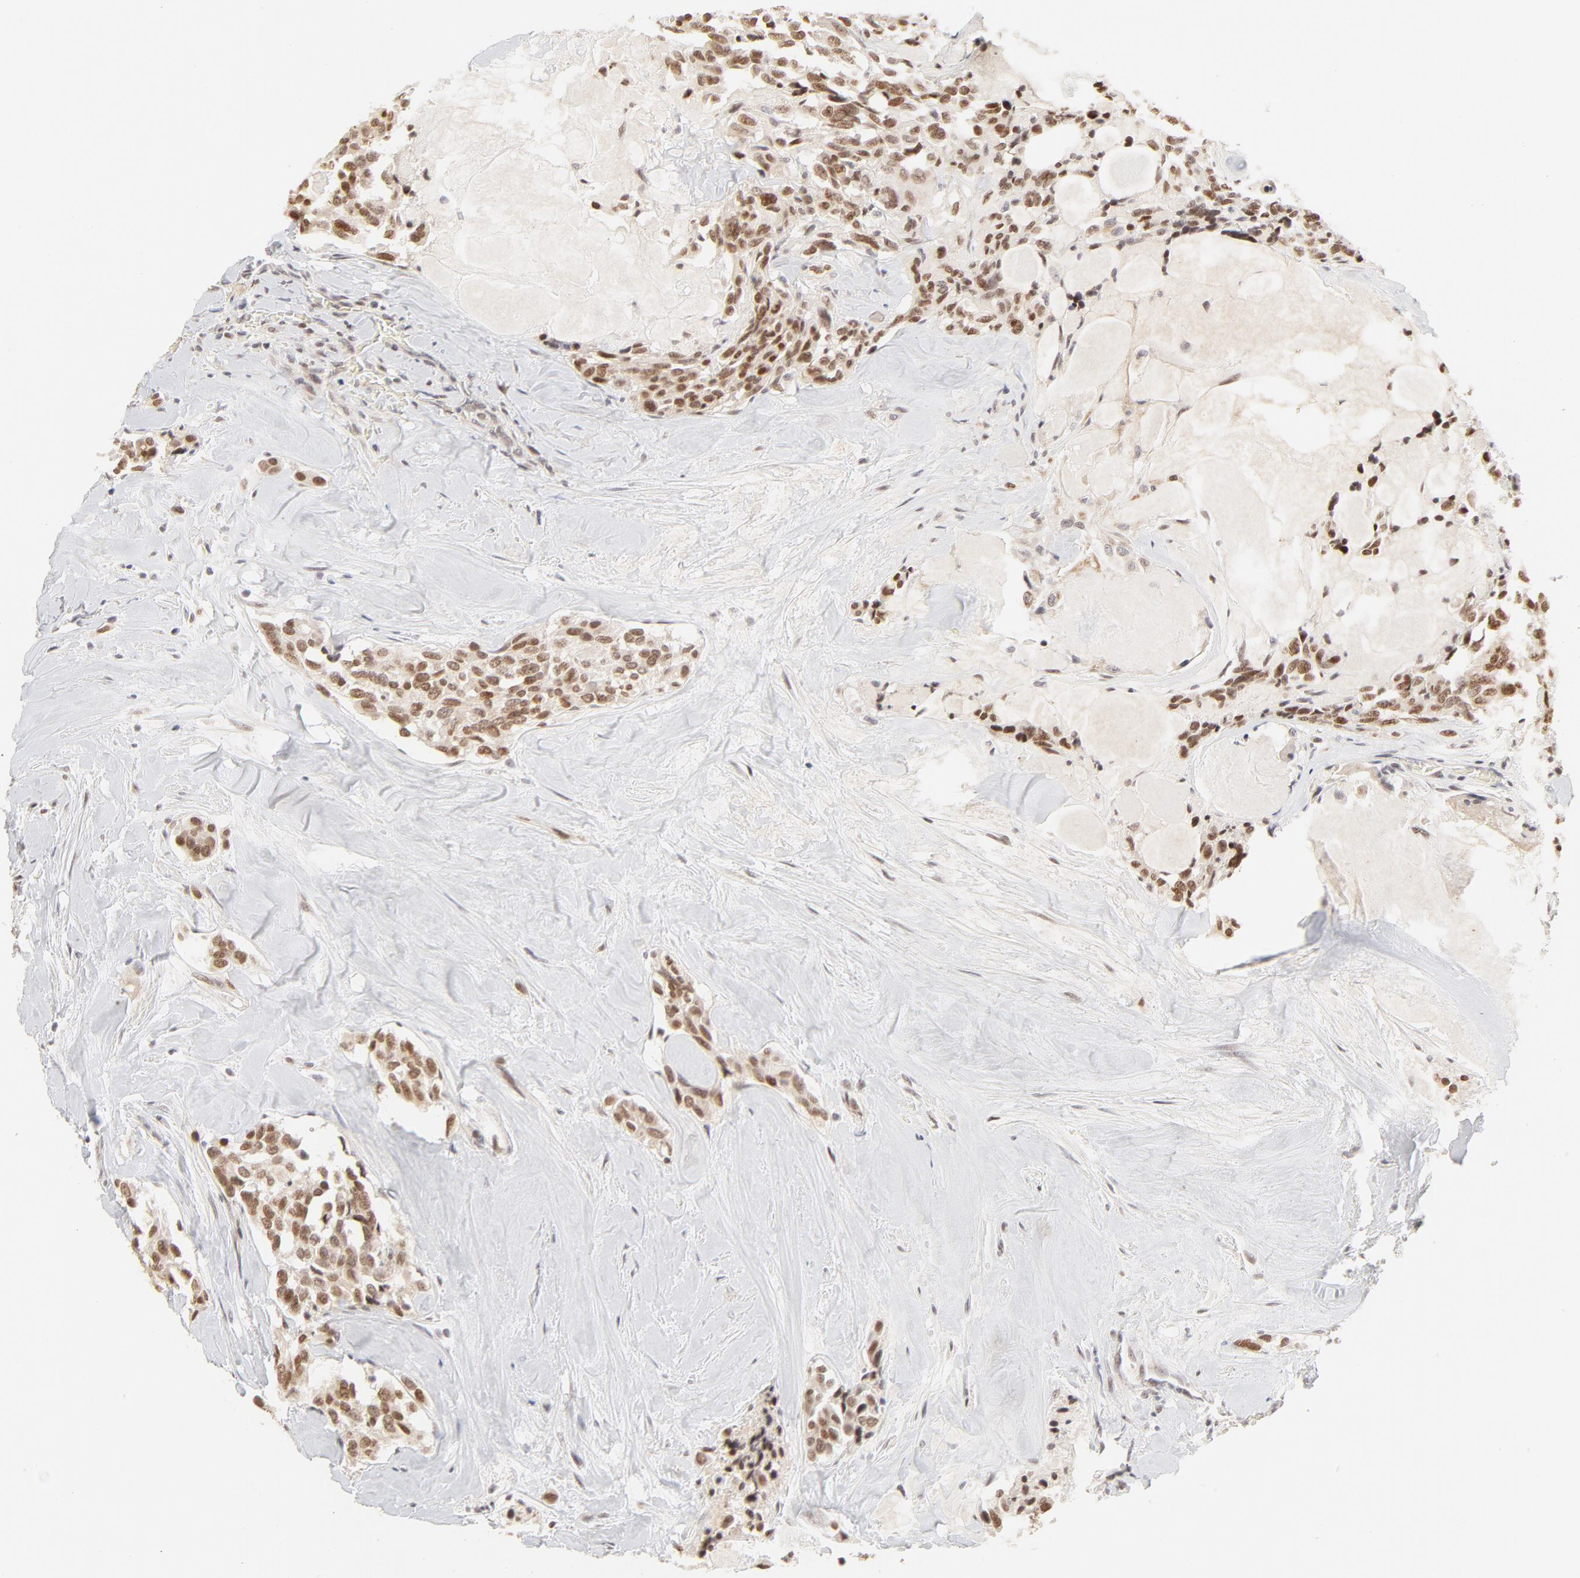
{"staining": {"intensity": "moderate", "quantity": ">75%", "location": "nuclear"}, "tissue": "thyroid cancer", "cell_type": "Tumor cells", "image_type": "cancer", "snomed": [{"axis": "morphology", "description": "Carcinoma, NOS"}, {"axis": "morphology", "description": "Carcinoid, malignant, NOS"}, {"axis": "topography", "description": "Thyroid gland"}], "caption": "Immunohistochemical staining of thyroid cancer displays medium levels of moderate nuclear expression in approximately >75% of tumor cells.", "gene": "PBX3", "patient": {"sex": "male", "age": 33}}